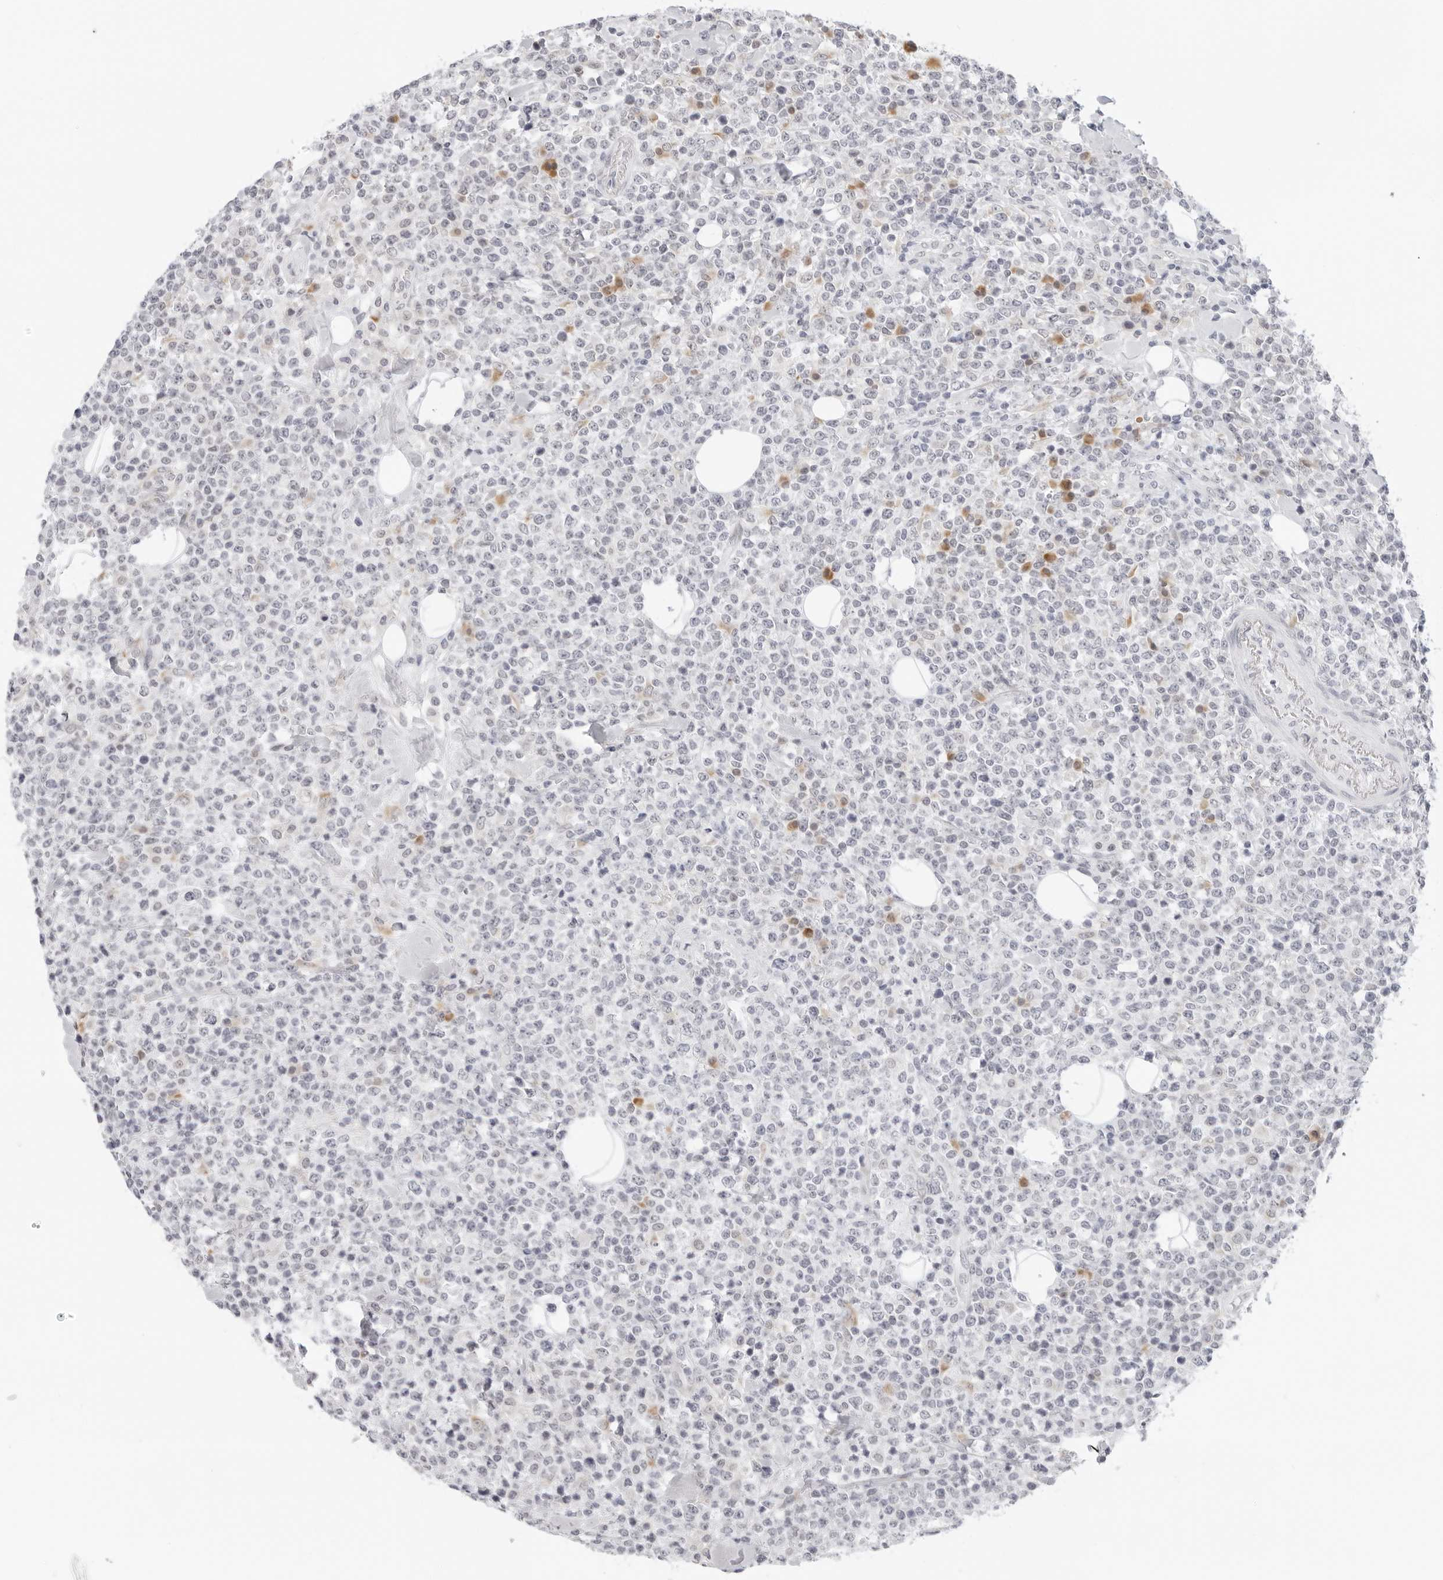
{"staining": {"intensity": "negative", "quantity": "none", "location": "none"}, "tissue": "lymphoma", "cell_type": "Tumor cells", "image_type": "cancer", "snomed": [{"axis": "morphology", "description": "Malignant lymphoma, non-Hodgkin's type, High grade"}, {"axis": "topography", "description": "Colon"}], "caption": "This histopathology image is of lymphoma stained with IHC to label a protein in brown with the nuclei are counter-stained blue. There is no staining in tumor cells. (Stains: DAB IHC with hematoxylin counter stain, Microscopy: brightfield microscopy at high magnification).", "gene": "EDN2", "patient": {"sex": "female", "age": 53}}